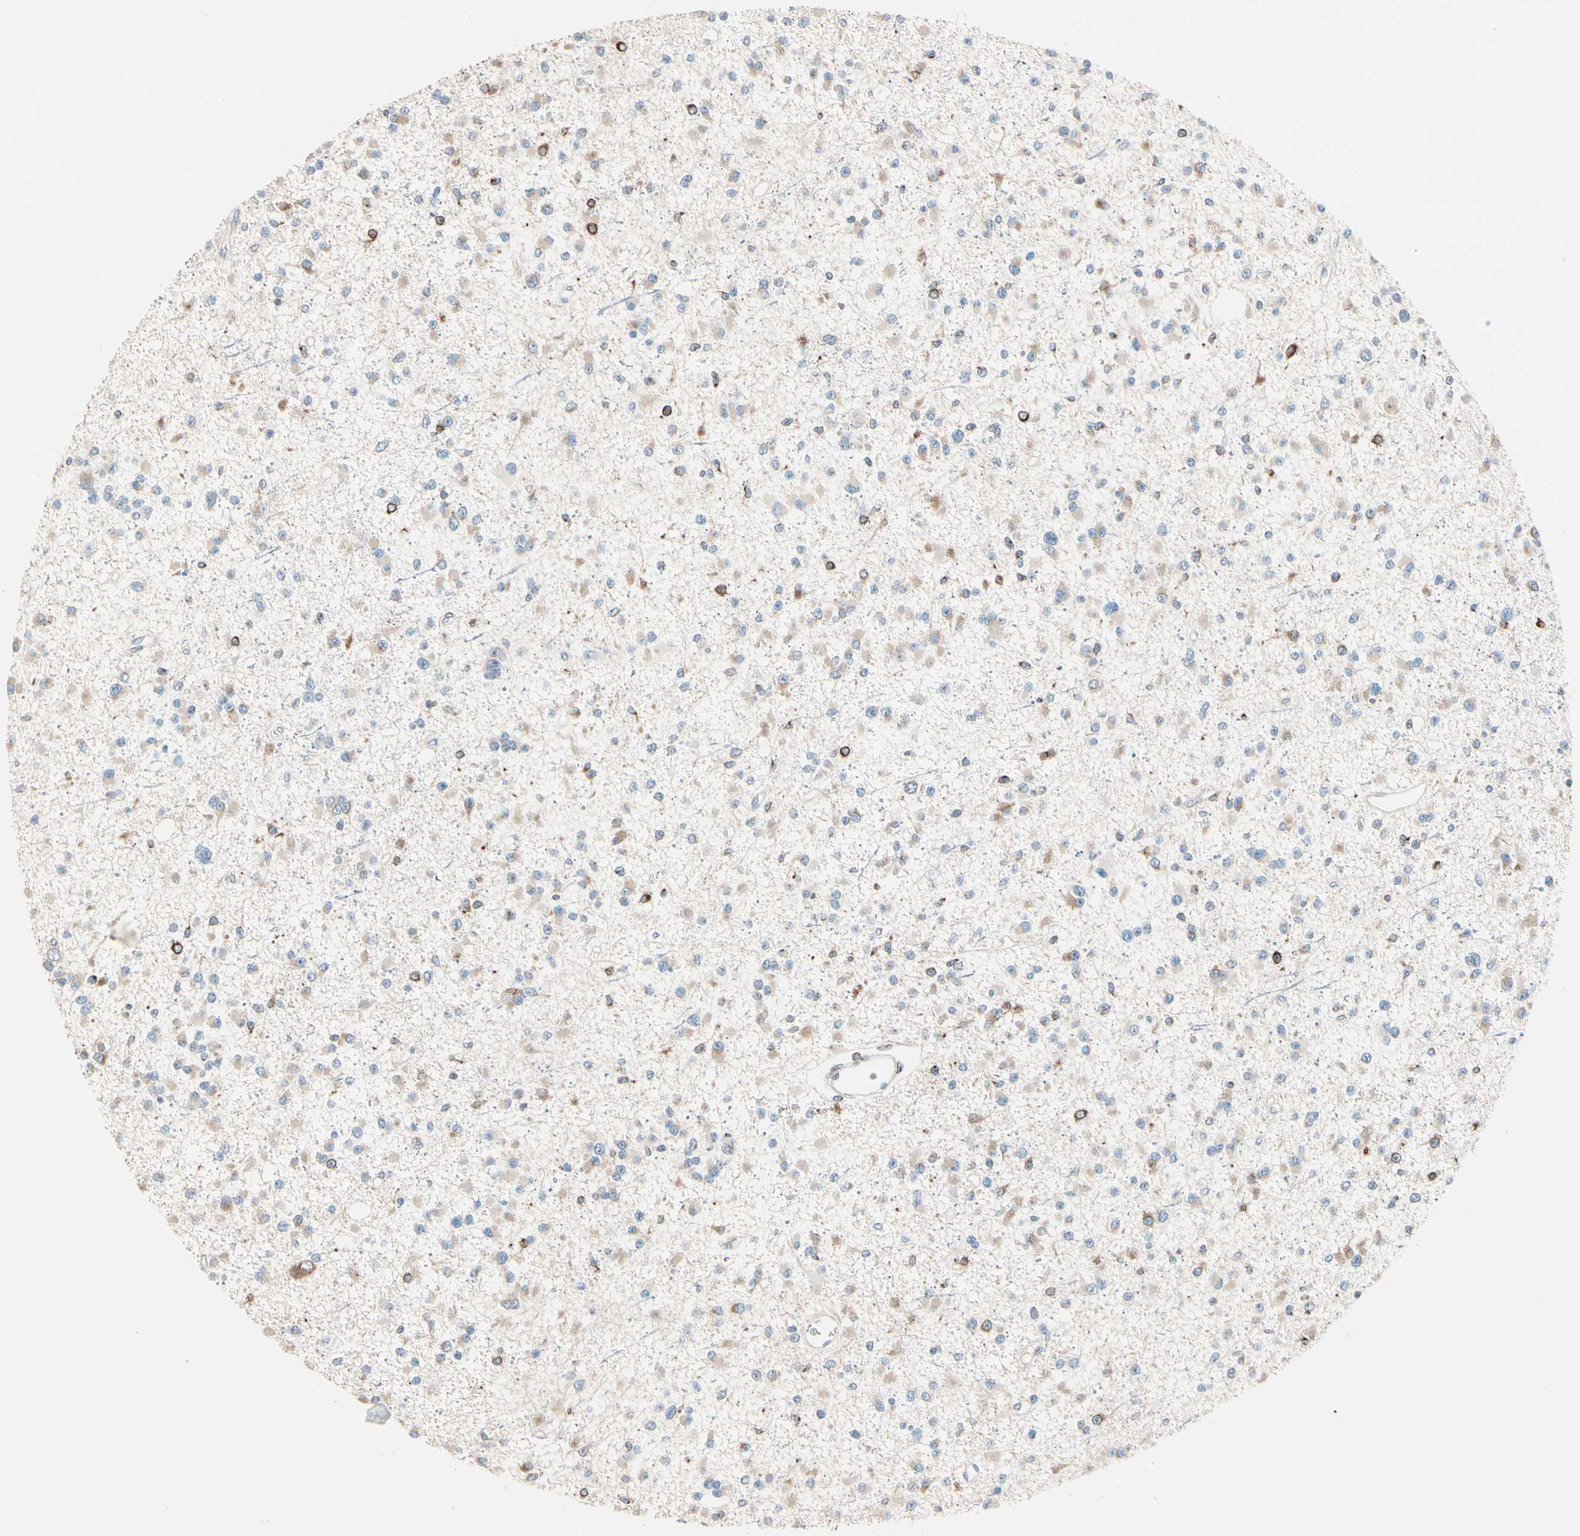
{"staining": {"intensity": "weak", "quantity": "25%-75%", "location": "cytoplasmic/membranous"}, "tissue": "glioma", "cell_type": "Tumor cells", "image_type": "cancer", "snomed": [{"axis": "morphology", "description": "Glioma, malignant, Low grade"}, {"axis": "topography", "description": "Brain"}], "caption": "The image exhibits staining of malignant low-grade glioma, revealing weak cytoplasmic/membranous protein staining (brown color) within tumor cells. (DAB (3,3'-diaminobenzidine) IHC, brown staining for protein, blue staining for nuclei).", "gene": "NUCB1", "patient": {"sex": "female", "age": 22}}